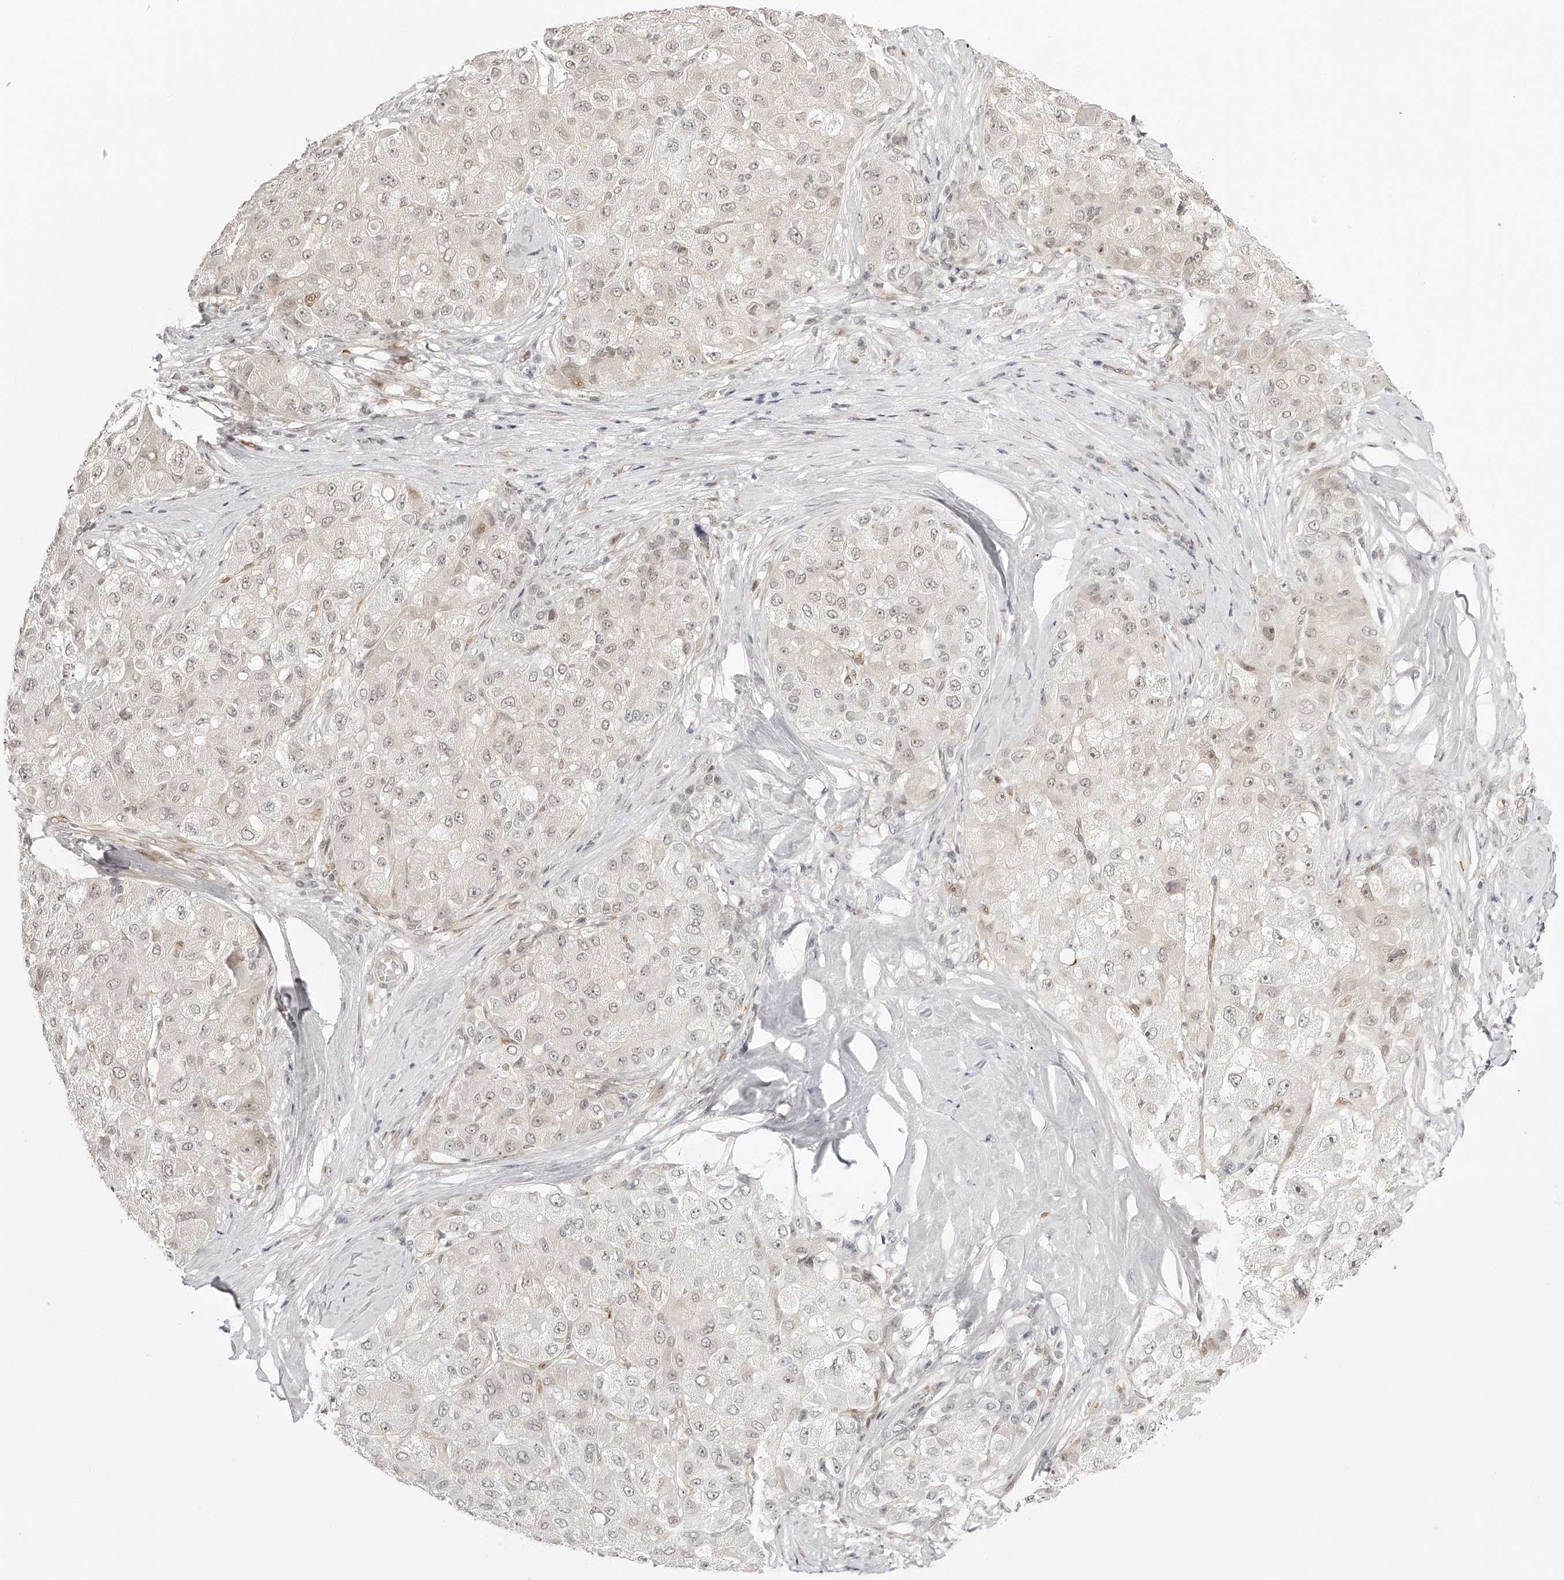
{"staining": {"intensity": "weak", "quantity": "<25%", "location": "nuclear"}, "tissue": "liver cancer", "cell_type": "Tumor cells", "image_type": "cancer", "snomed": [{"axis": "morphology", "description": "Carcinoma, Hepatocellular, NOS"}, {"axis": "topography", "description": "Liver"}], "caption": "A high-resolution micrograph shows immunohistochemistry (IHC) staining of hepatocellular carcinoma (liver), which displays no significant expression in tumor cells. (DAB IHC with hematoxylin counter stain).", "gene": "PLEKHG1", "patient": {"sex": "male", "age": 80}}